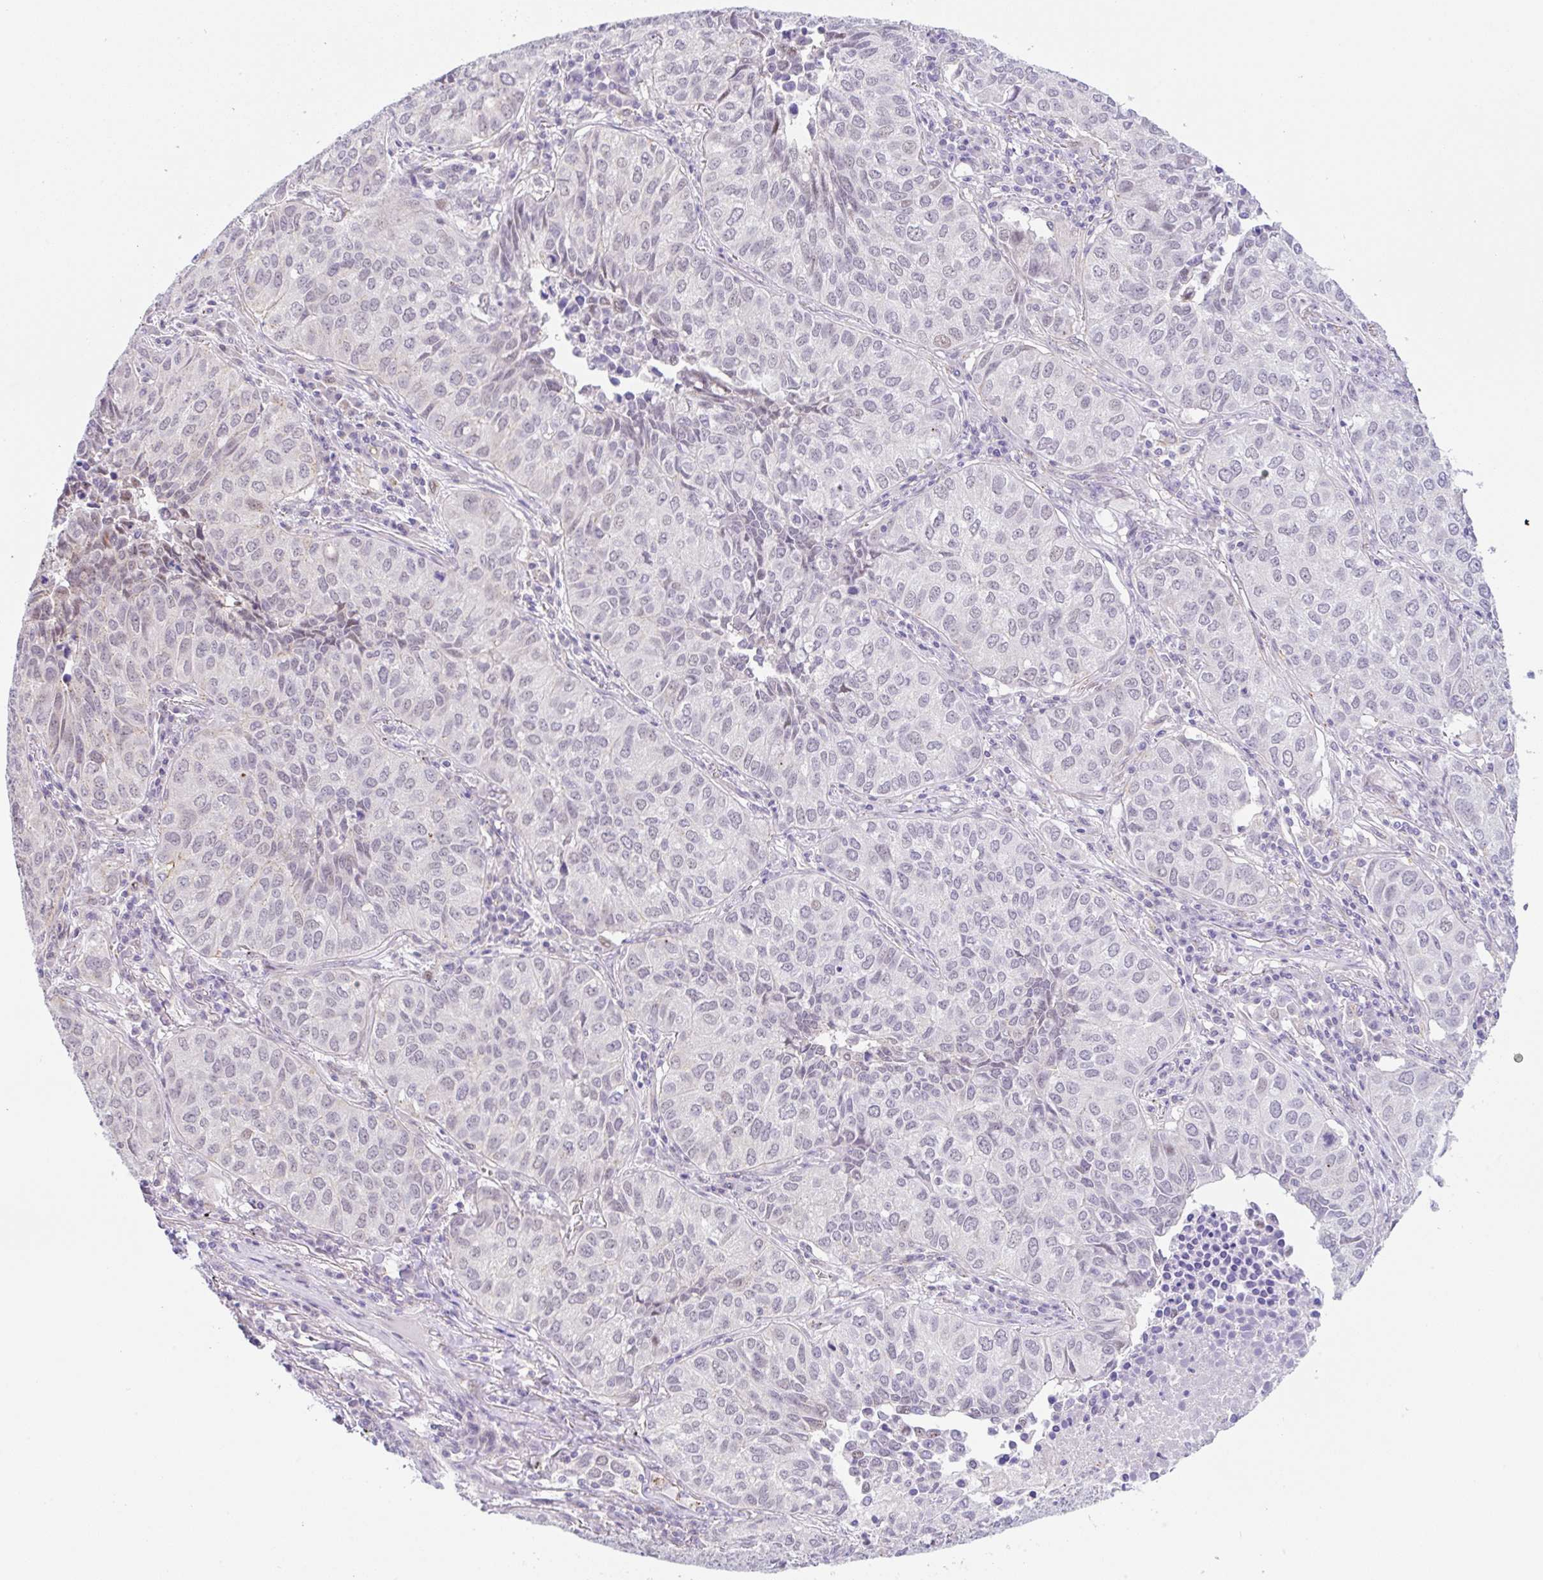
{"staining": {"intensity": "negative", "quantity": "none", "location": "none"}, "tissue": "lung cancer", "cell_type": "Tumor cells", "image_type": "cancer", "snomed": [{"axis": "morphology", "description": "Adenocarcinoma, NOS"}, {"axis": "topography", "description": "Lung"}], "caption": "The immunohistochemistry micrograph has no significant staining in tumor cells of lung adenocarcinoma tissue.", "gene": "CGNL1", "patient": {"sex": "female", "age": 50}}